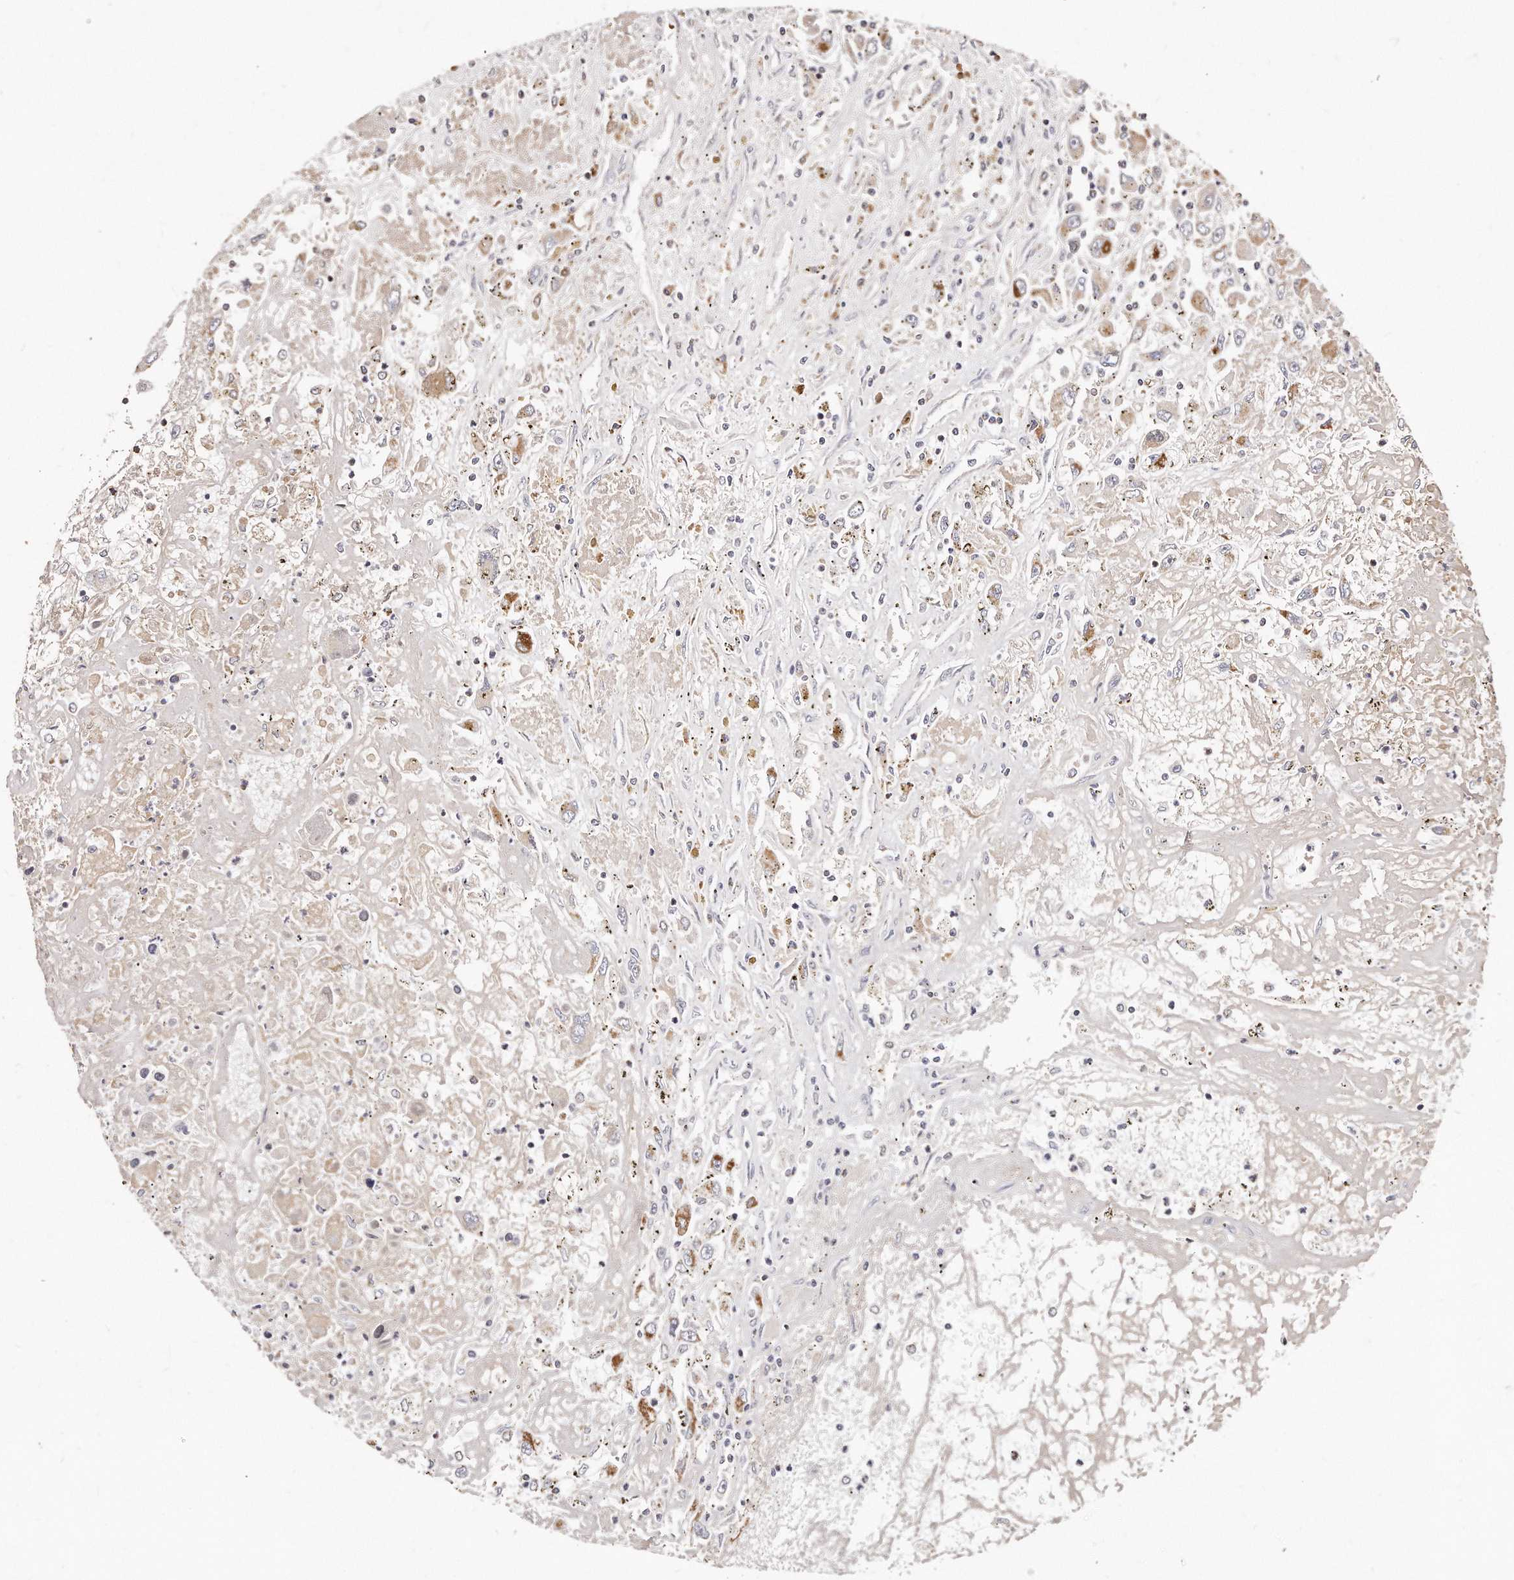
{"staining": {"intensity": "moderate", "quantity": "<25%", "location": "cytoplasmic/membranous"}, "tissue": "renal cancer", "cell_type": "Tumor cells", "image_type": "cancer", "snomed": [{"axis": "morphology", "description": "Adenocarcinoma, NOS"}, {"axis": "topography", "description": "Kidney"}], "caption": "Immunohistochemical staining of renal adenocarcinoma demonstrates low levels of moderate cytoplasmic/membranous protein positivity in about <25% of tumor cells.", "gene": "RTKN", "patient": {"sex": "female", "age": 52}}